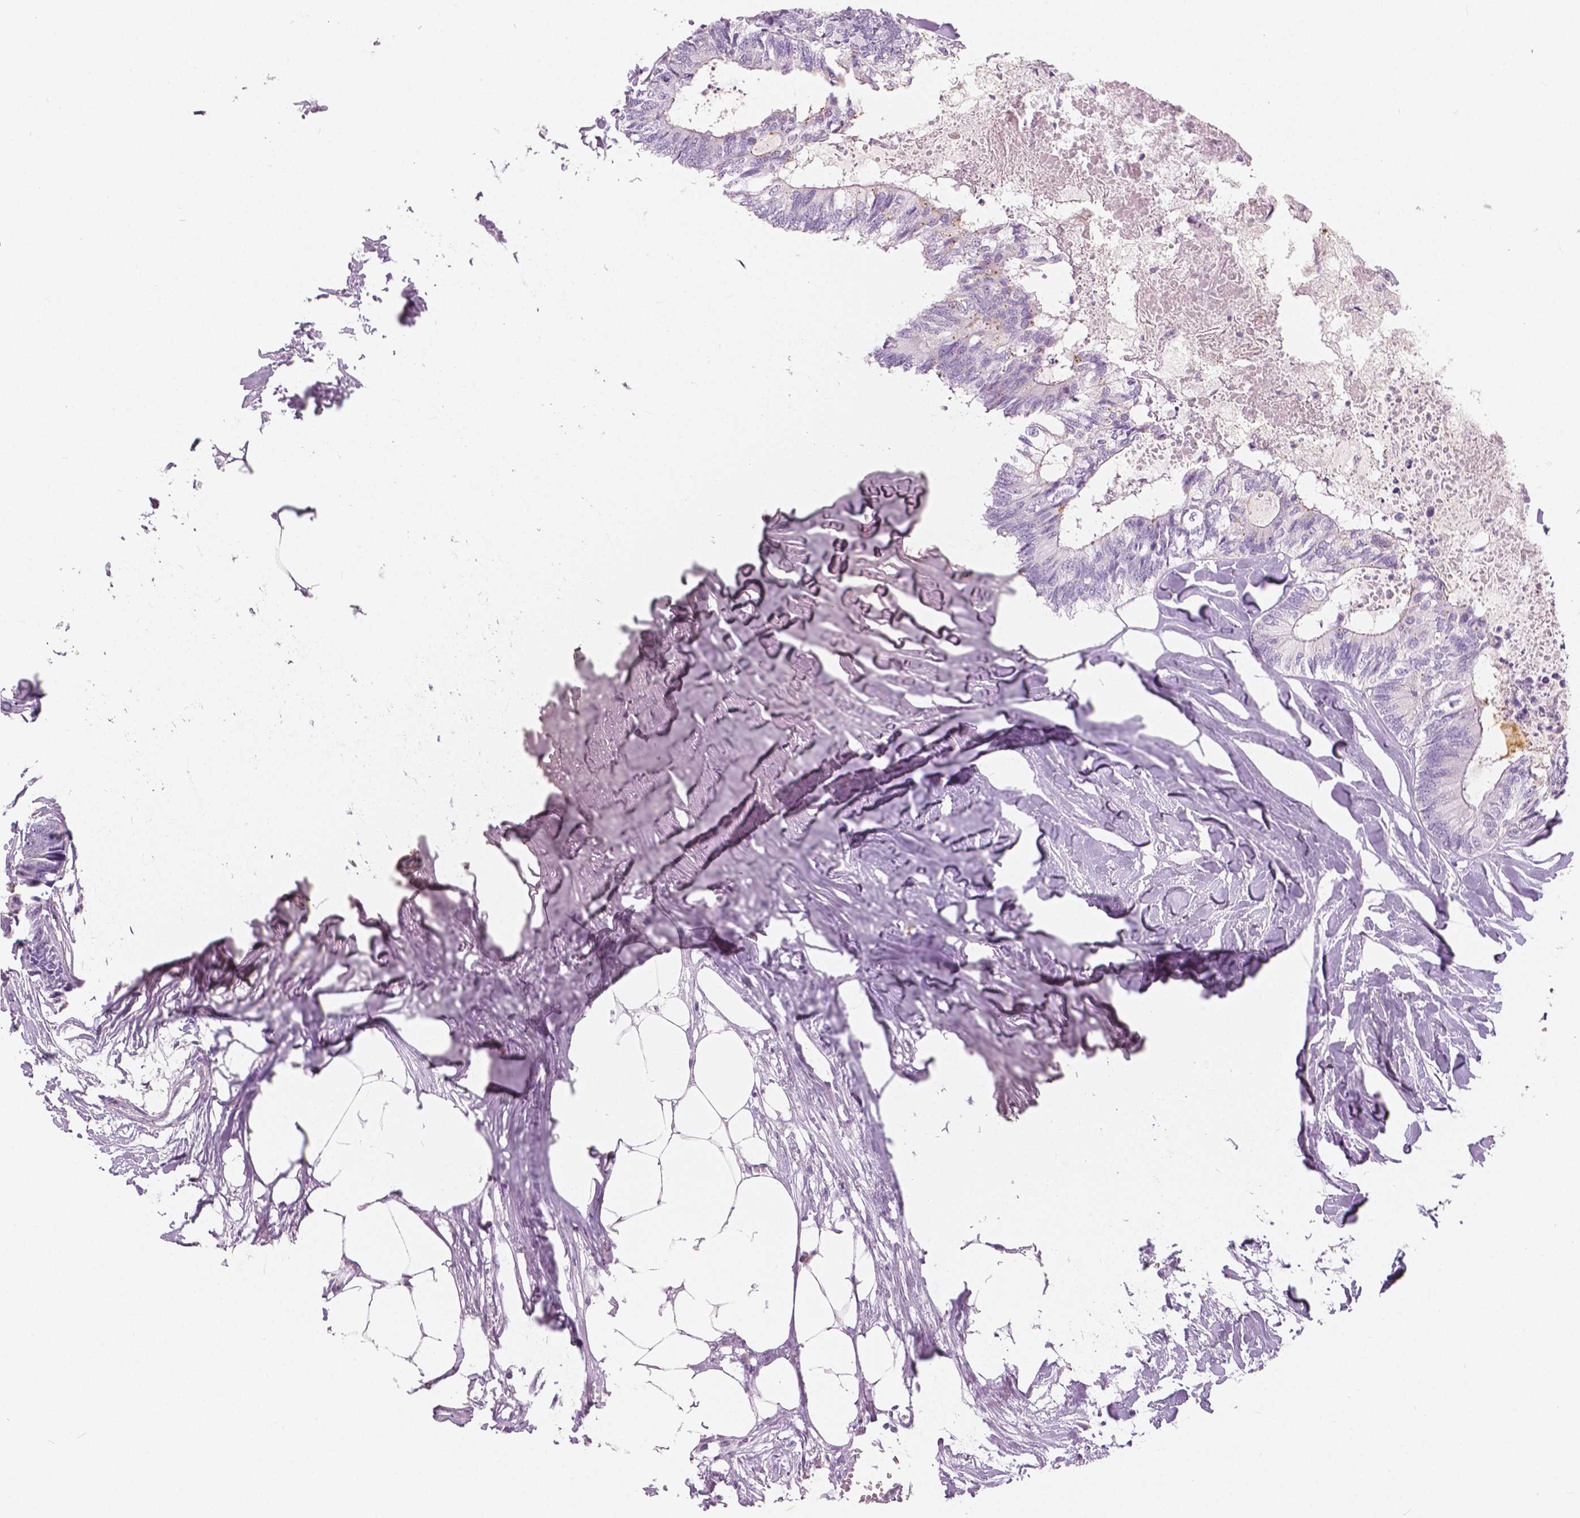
{"staining": {"intensity": "negative", "quantity": "none", "location": "none"}, "tissue": "colorectal cancer", "cell_type": "Tumor cells", "image_type": "cancer", "snomed": [{"axis": "morphology", "description": "Adenocarcinoma, NOS"}, {"axis": "topography", "description": "Colon"}, {"axis": "topography", "description": "Rectum"}], "caption": "This is an immunohistochemistry (IHC) photomicrograph of colorectal adenocarcinoma. There is no staining in tumor cells.", "gene": "A4GNT", "patient": {"sex": "male", "age": 57}}